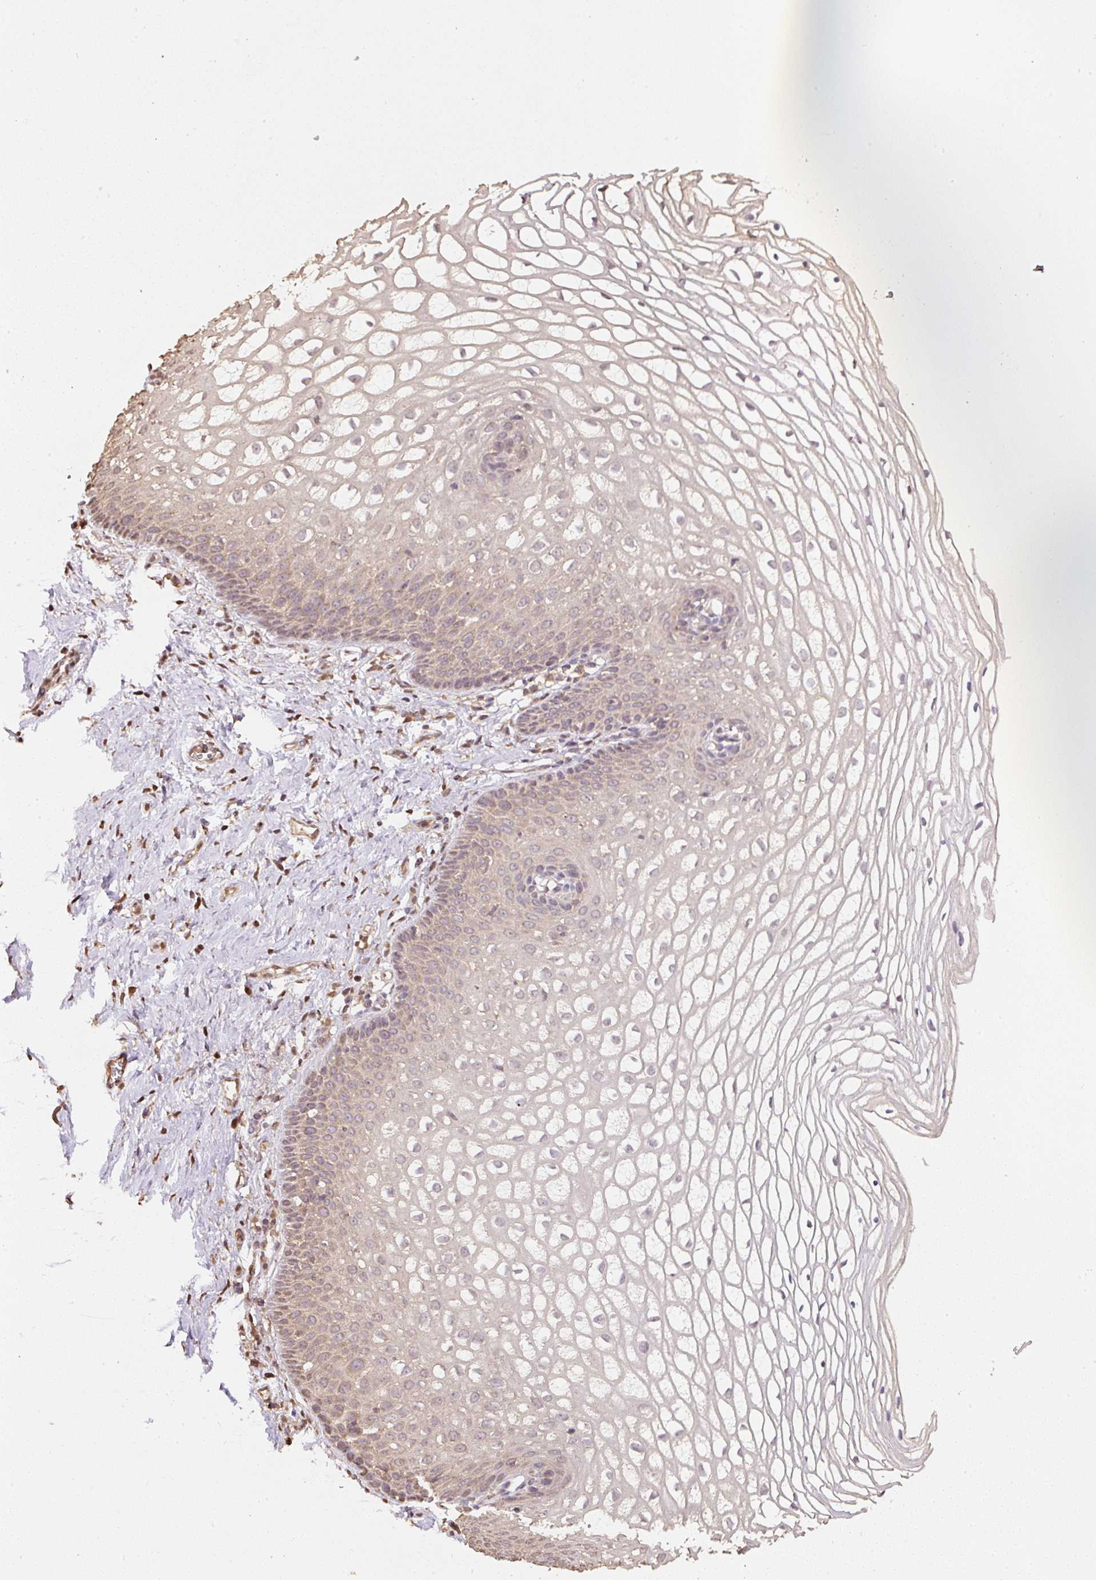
{"staining": {"intensity": "moderate", "quantity": ">75%", "location": "cytoplasmic/membranous"}, "tissue": "cervix", "cell_type": "Glandular cells", "image_type": "normal", "snomed": [{"axis": "morphology", "description": "Normal tissue, NOS"}, {"axis": "topography", "description": "Cervix"}], "caption": "Human cervix stained for a protein (brown) exhibits moderate cytoplasmic/membranous positive expression in approximately >75% of glandular cells.", "gene": "TMEM170B", "patient": {"sex": "female", "age": 36}}